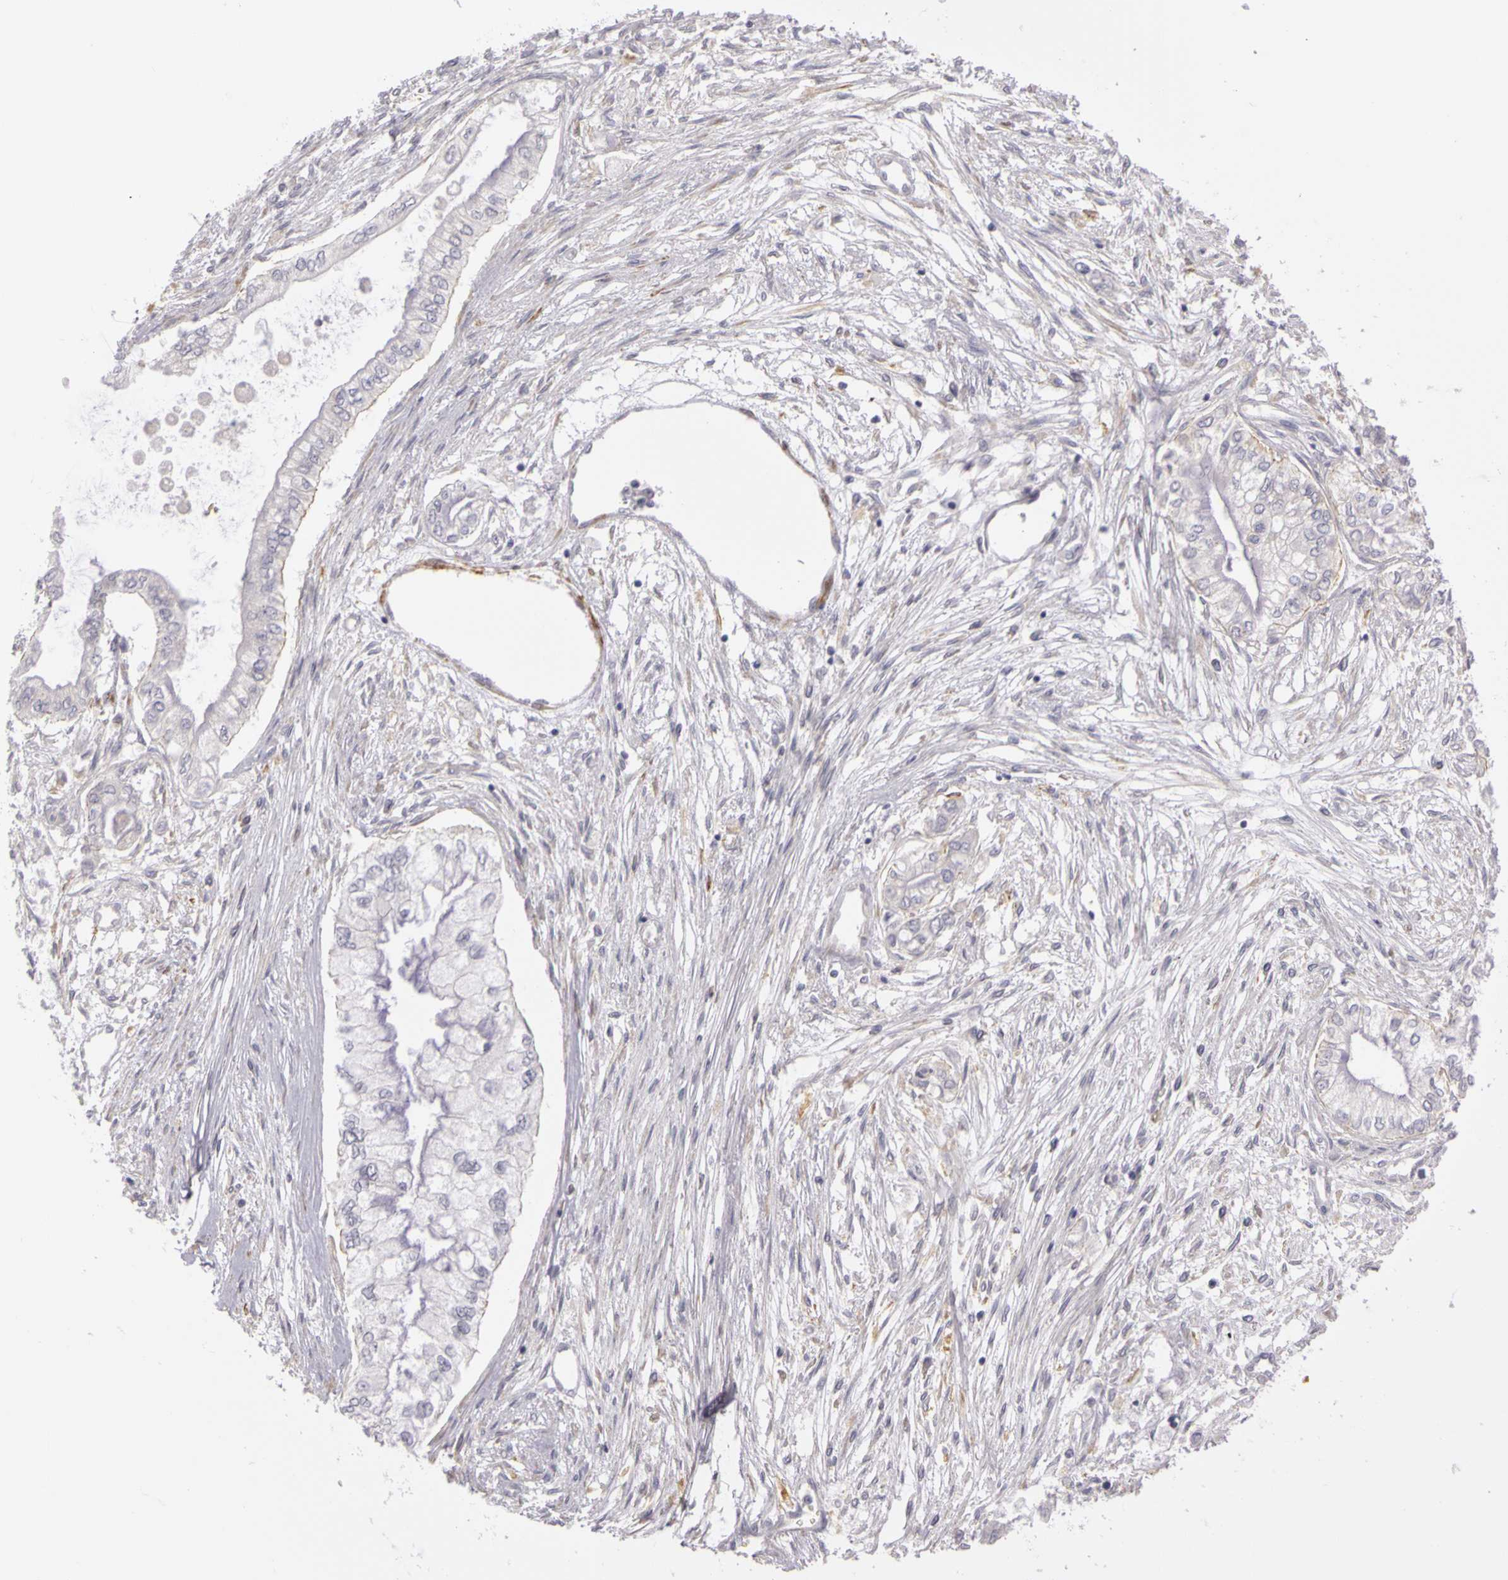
{"staining": {"intensity": "negative", "quantity": "none", "location": "none"}, "tissue": "pancreatic cancer", "cell_type": "Tumor cells", "image_type": "cancer", "snomed": [{"axis": "morphology", "description": "Adenocarcinoma, NOS"}, {"axis": "topography", "description": "Pancreas"}], "caption": "IHC of human pancreatic adenocarcinoma demonstrates no expression in tumor cells.", "gene": "CNTN2", "patient": {"sex": "male", "age": 79}}